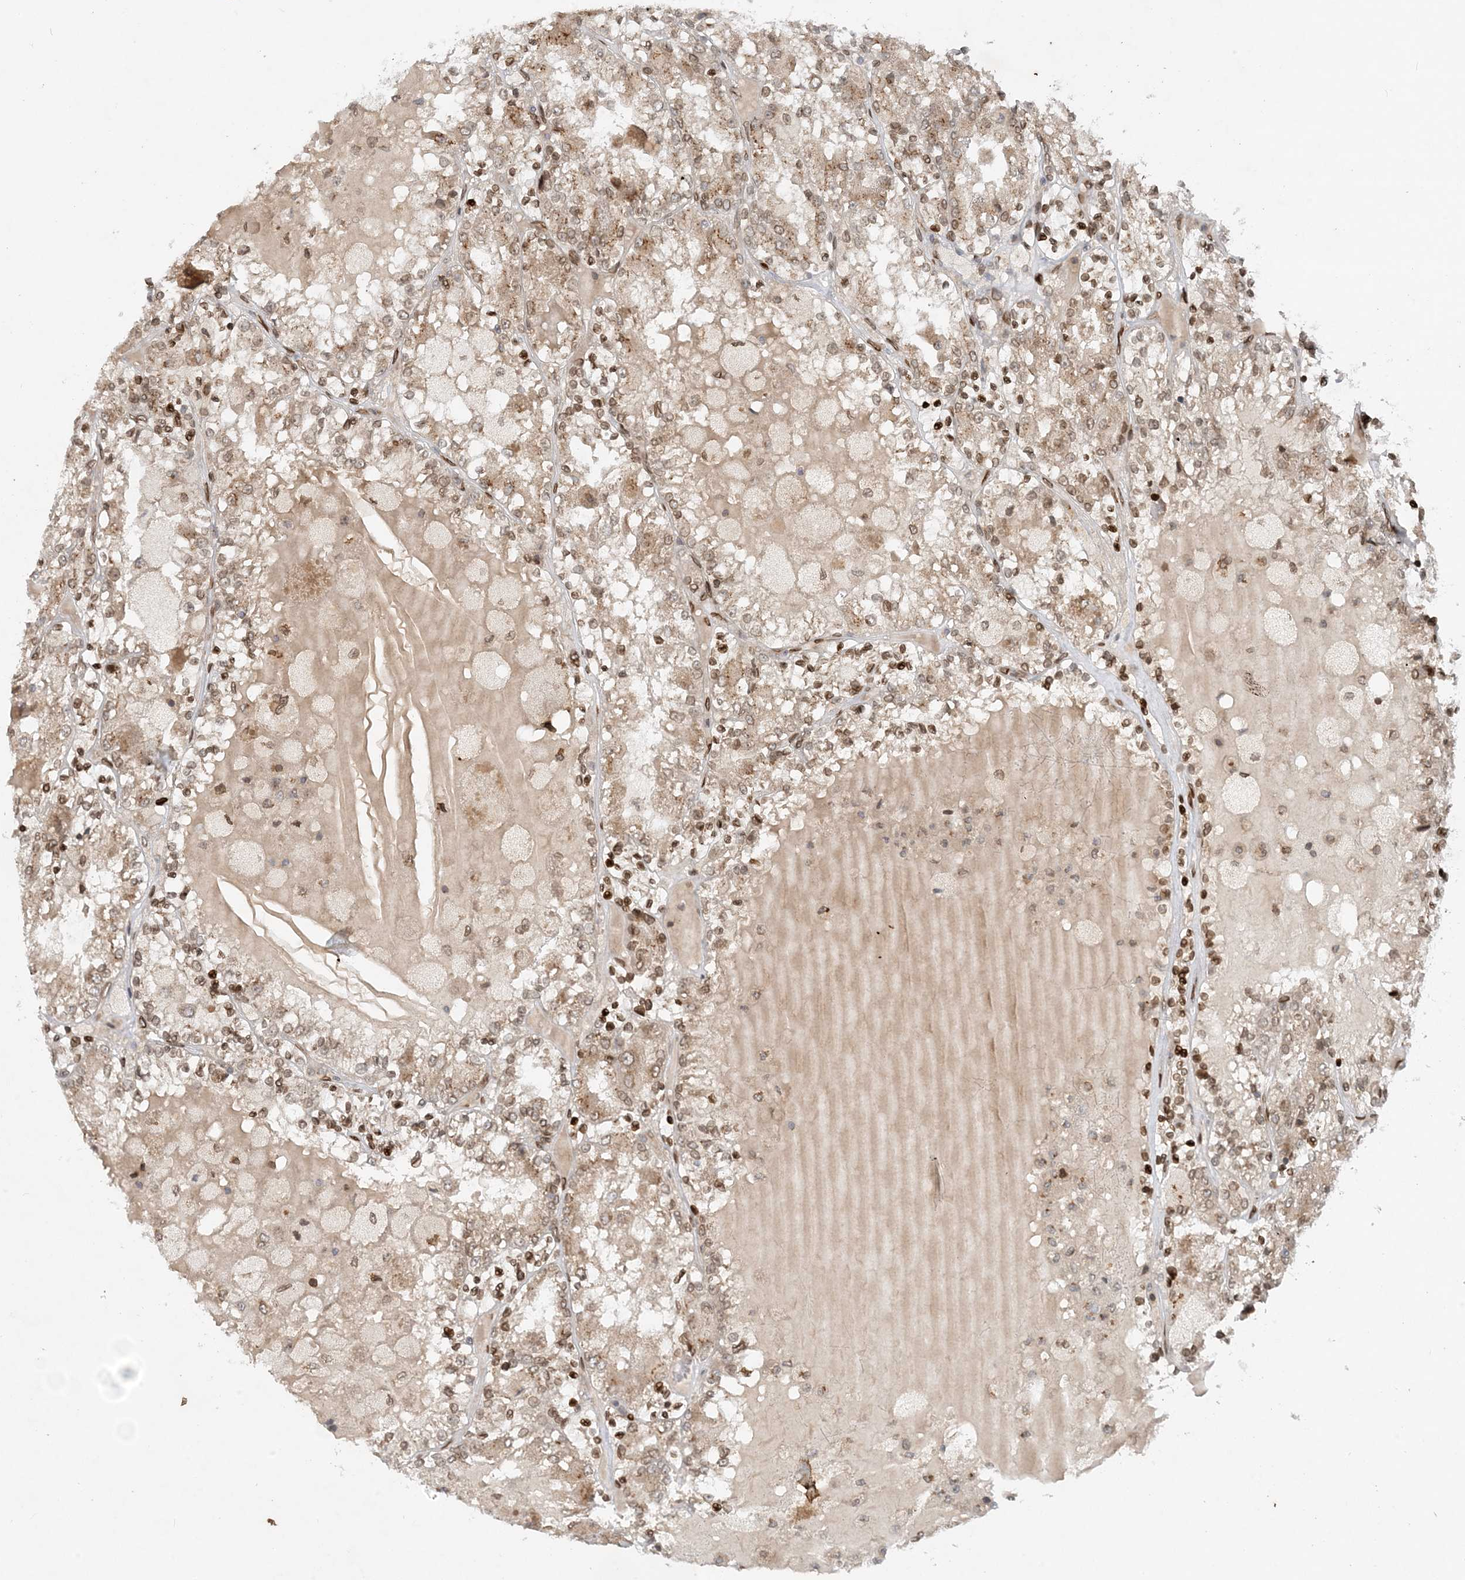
{"staining": {"intensity": "moderate", "quantity": ">75%", "location": "cytoplasmic/membranous,nuclear"}, "tissue": "renal cancer", "cell_type": "Tumor cells", "image_type": "cancer", "snomed": [{"axis": "morphology", "description": "Adenocarcinoma, NOS"}, {"axis": "topography", "description": "Kidney"}], "caption": "Protein positivity by immunohistochemistry (IHC) displays moderate cytoplasmic/membranous and nuclear staining in about >75% of tumor cells in adenocarcinoma (renal).", "gene": "SLC35A2", "patient": {"sex": "female", "age": 56}}